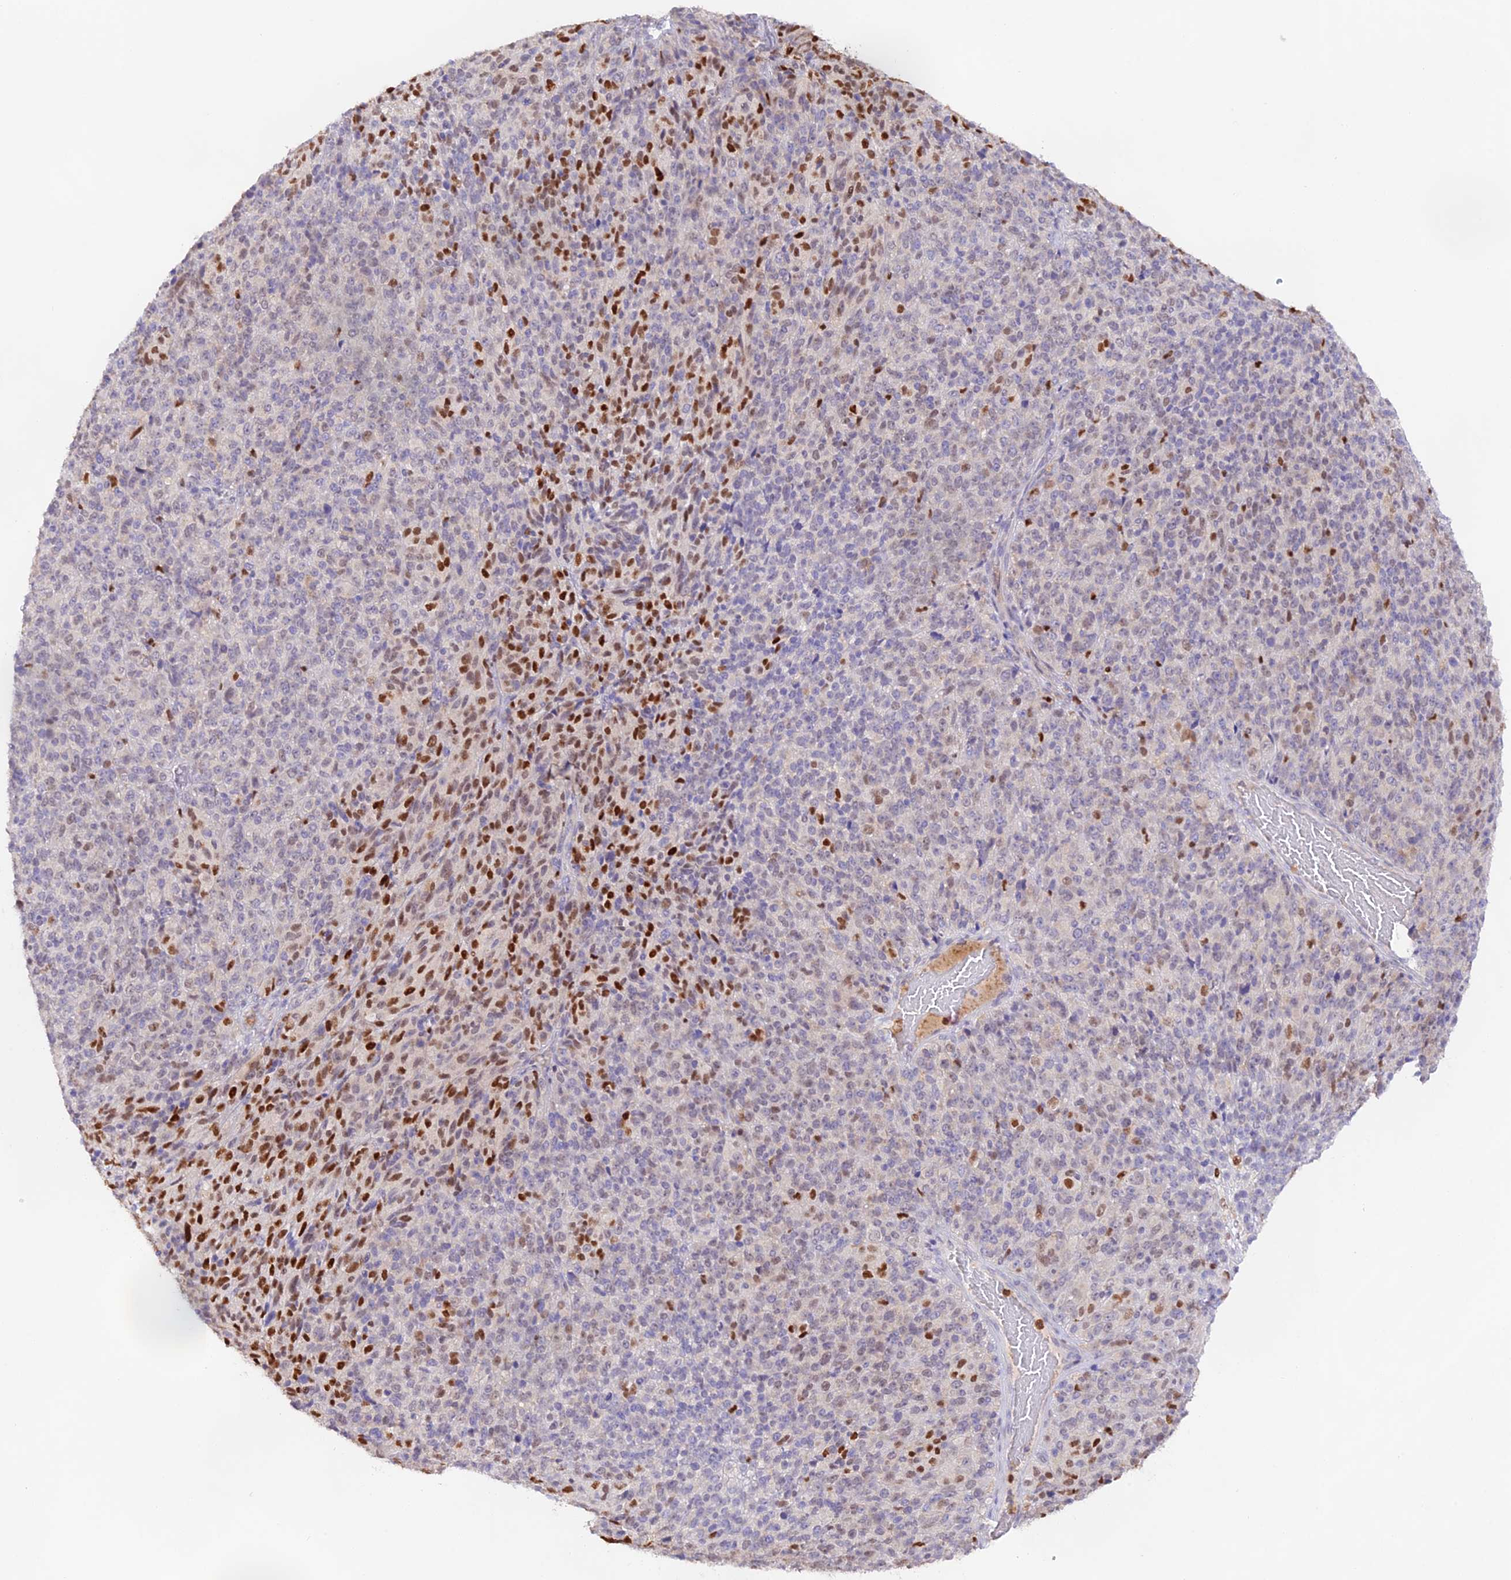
{"staining": {"intensity": "moderate", "quantity": "<25%", "location": "nuclear"}, "tissue": "melanoma", "cell_type": "Tumor cells", "image_type": "cancer", "snomed": [{"axis": "morphology", "description": "Malignant melanoma, Metastatic site"}, {"axis": "topography", "description": "Brain"}], "caption": "The immunohistochemical stain labels moderate nuclear staining in tumor cells of malignant melanoma (metastatic site) tissue.", "gene": "DENND1C", "patient": {"sex": "female", "age": 56}}